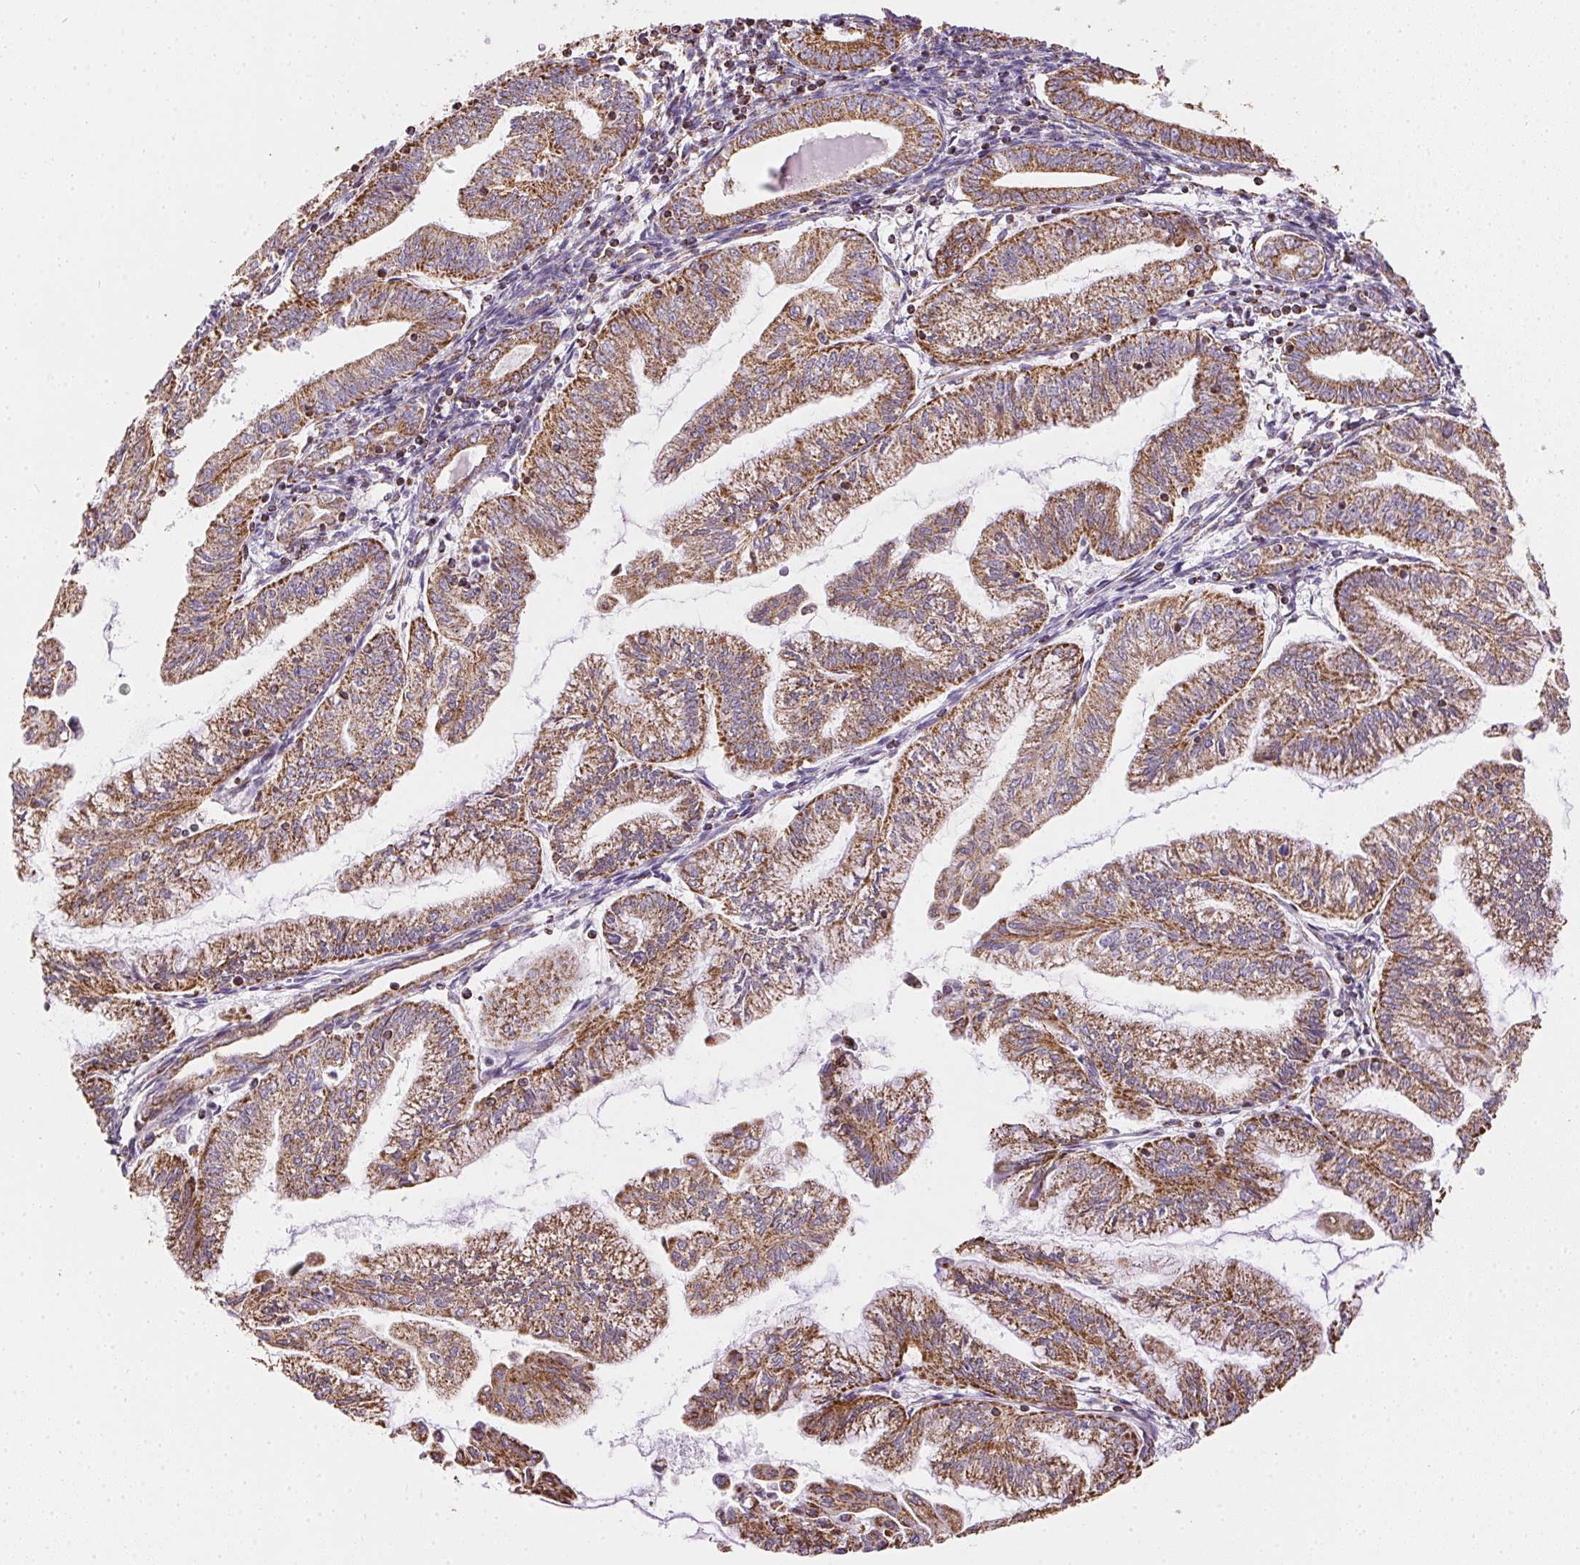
{"staining": {"intensity": "strong", "quantity": ">75%", "location": "cytoplasmic/membranous"}, "tissue": "endometrial cancer", "cell_type": "Tumor cells", "image_type": "cancer", "snomed": [{"axis": "morphology", "description": "Adenocarcinoma, NOS"}, {"axis": "topography", "description": "Endometrium"}], "caption": "Immunohistochemistry (IHC) (DAB) staining of human endometrial cancer (adenocarcinoma) reveals strong cytoplasmic/membranous protein staining in approximately >75% of tumor cells.", "gene": "MAPK11", "patient": {"sex": "female", "age": 55}}